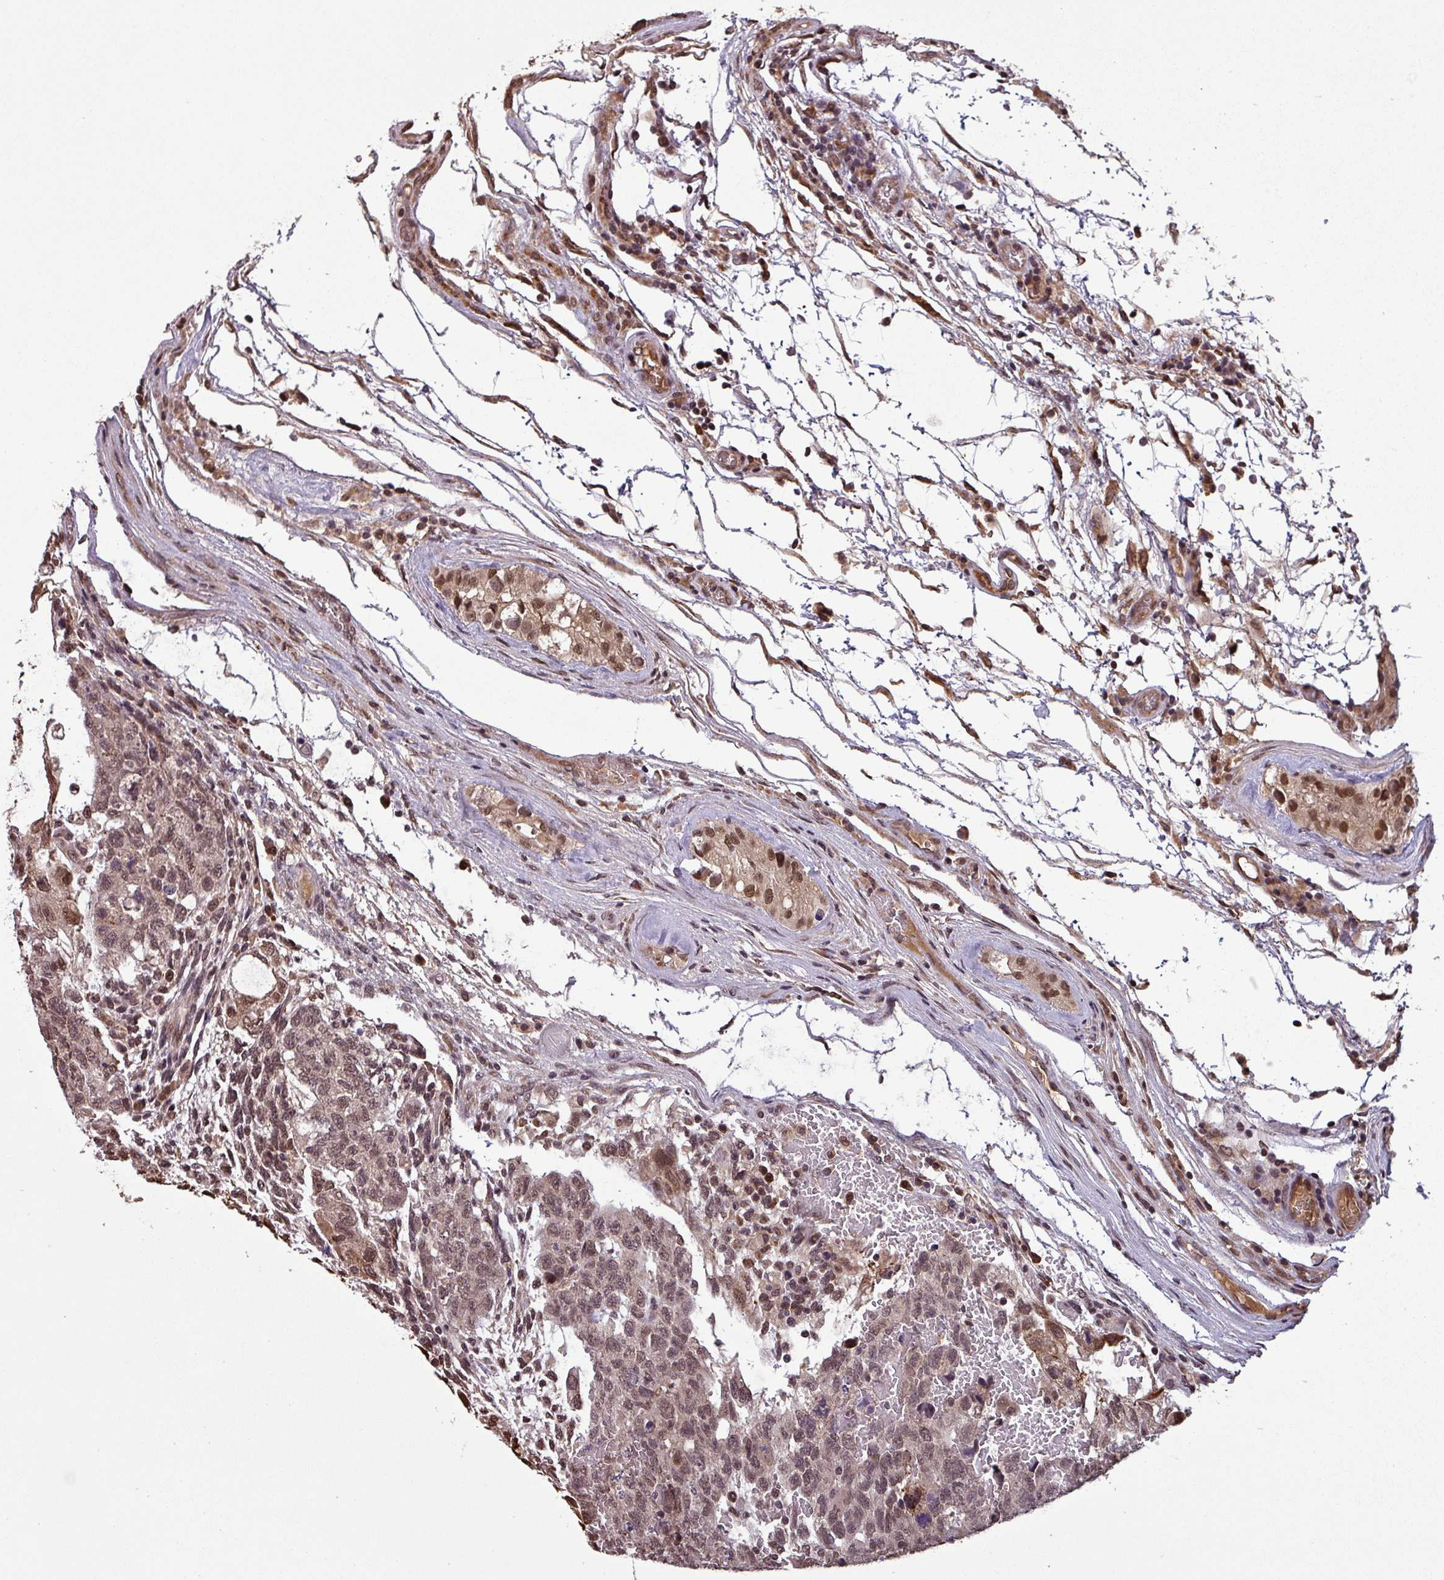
{"staining": {"intensity": "weak", "quantity": "25%-75%", "location": "nuclear"}, "tissue": "testis cancer", "cell_type": "Tumor cells", "image_type": "cancer", "snomed": [{"axis": "morphology", "description": "Normal tissue, NOS"}, {"axis": "morphology", "description": "Carcinoma, Embryonal, NOS"}, {"axis": "topography", "description": "Testis"}], "caption": "Tumor cells reveal low levels of weak nuclear positivity in about 25%-75% of cells in human embryonal carcinoma (testis). Immunohistochemistry stains the protein of interest in brown and the nuclei are stained blue.", "gene": "NOB1", "patient": {"sex": "male", "age": 36}}